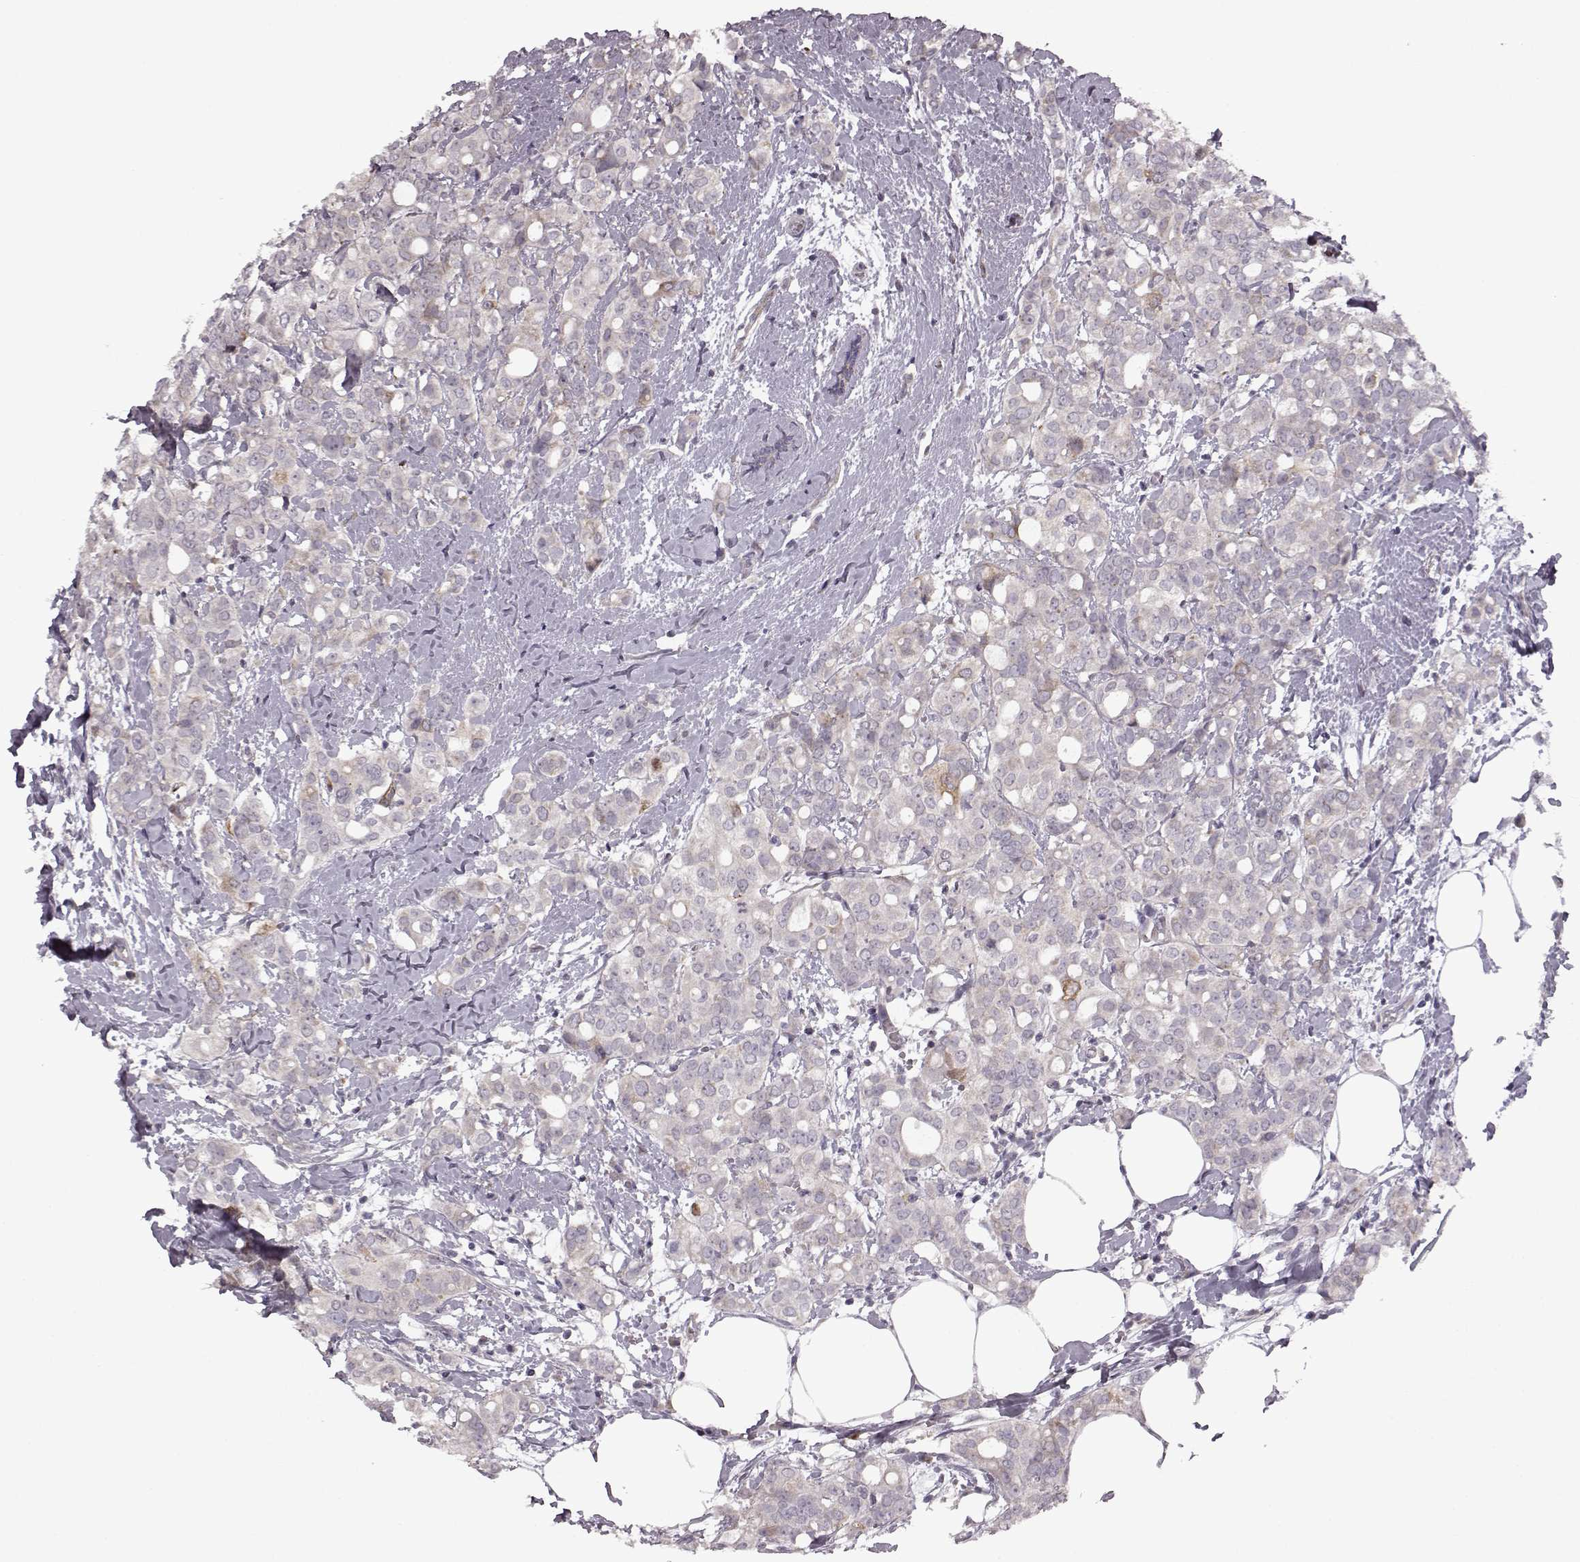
{"staining": {"intensity": "weak", "quantity": "<25%", "location": "cytoplasmic/membranous"}, "tissue": "breast cancer", "cell_type": "Tumor cells", "image_type": "cancer", "snomed": [{"axis": "morphology", "description": "Duct carcinoma"}, {"axis": "topography", "description": "Breast"}], "caption": "The immunohistochemistry (IHC) photomicrograph has no significant positivity in tumor cells of breast cancer tissue.", "gene": "HMMR", "patient": {"sex": "female", "age": 40}}